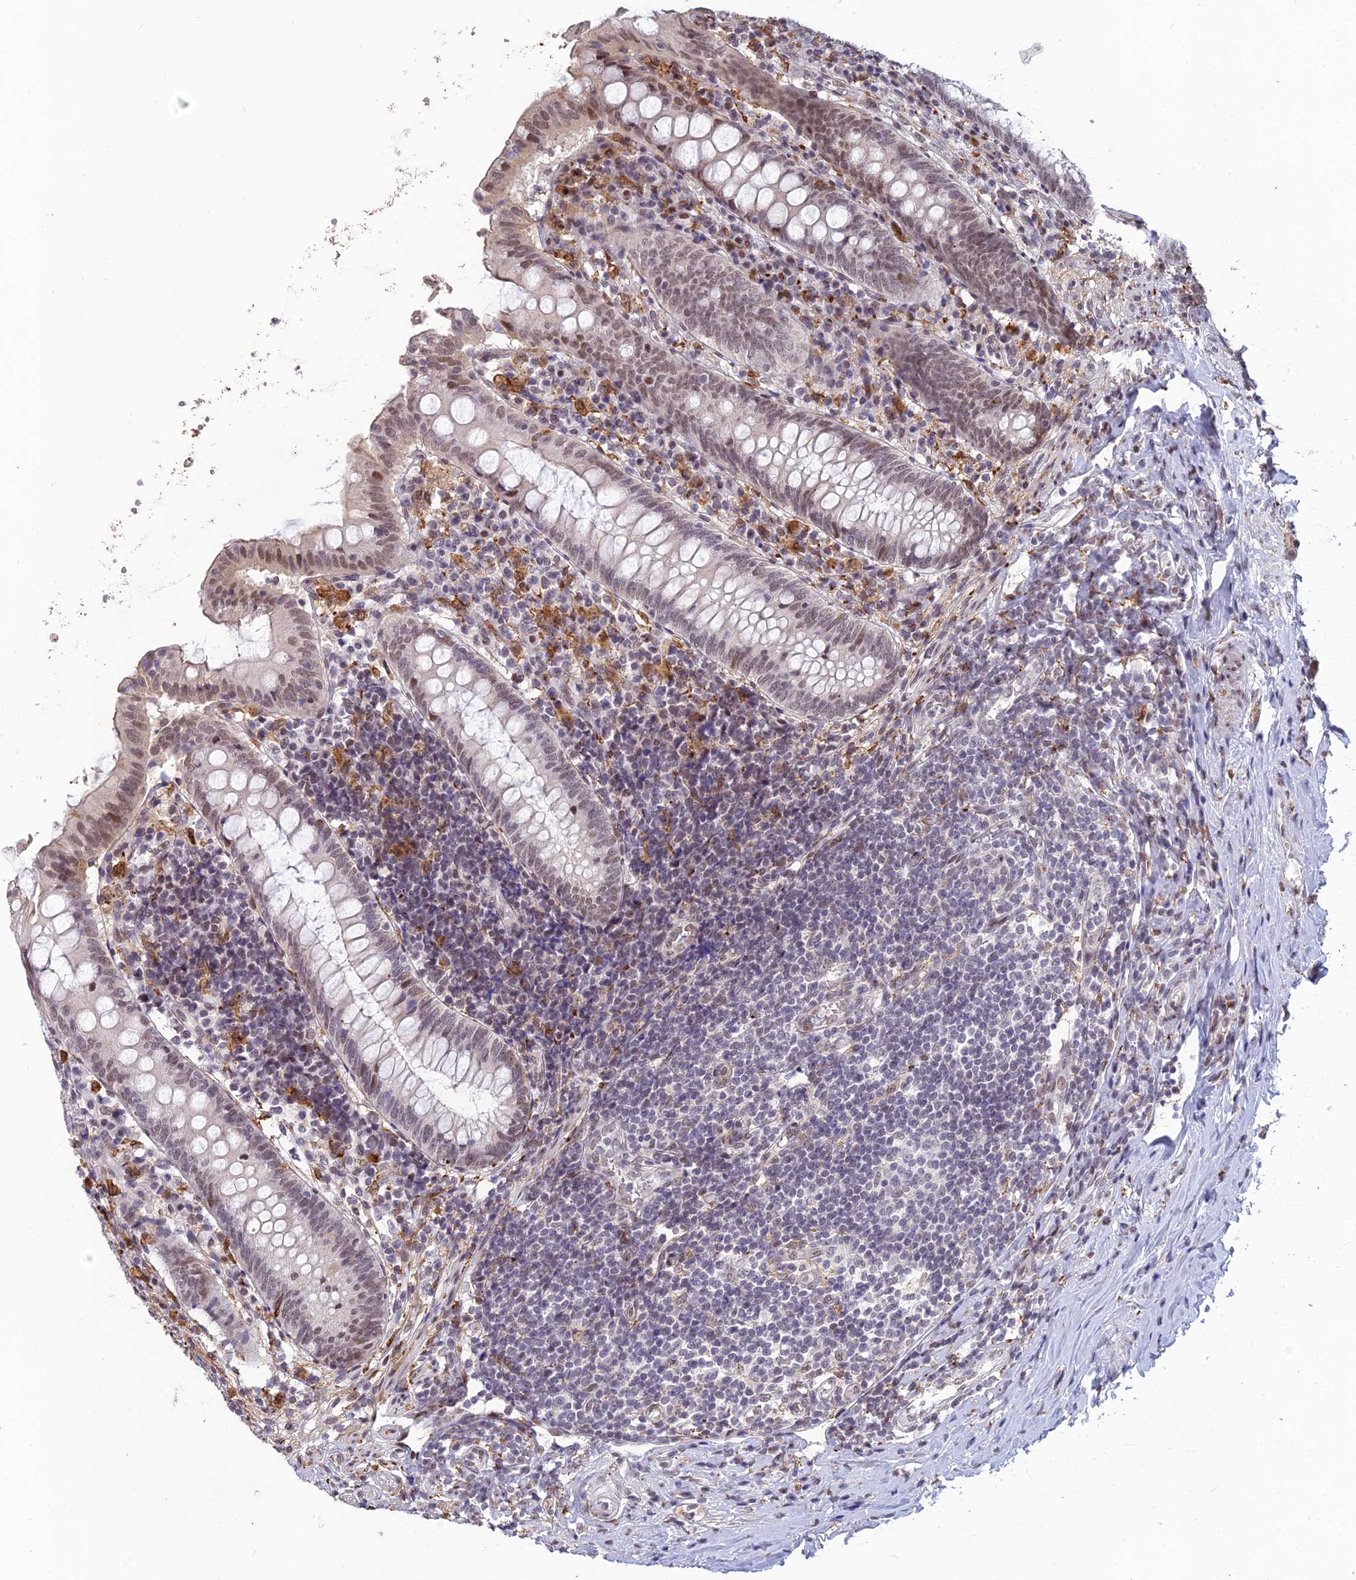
{"staining": {"intensity": "moderate", "quantity": "25%-75%", "location": "nuclear"}, "tissue": "appendix", "cell_type": "Glandular cells", "image_type": "normal", "snomed": [{"axis": "morphology", "description": "Normal tissue, NOS"}, {"axis": "topography", "description": "Appendix"}], "caption": "About 25%-75% of glandular cells in benign appendix demonstrate moderate nuclear protein expression as visualized by brown immunohistochemical staining.", "gene": "ABHD17A", "patient": {"sex": "female", "age": 54}}